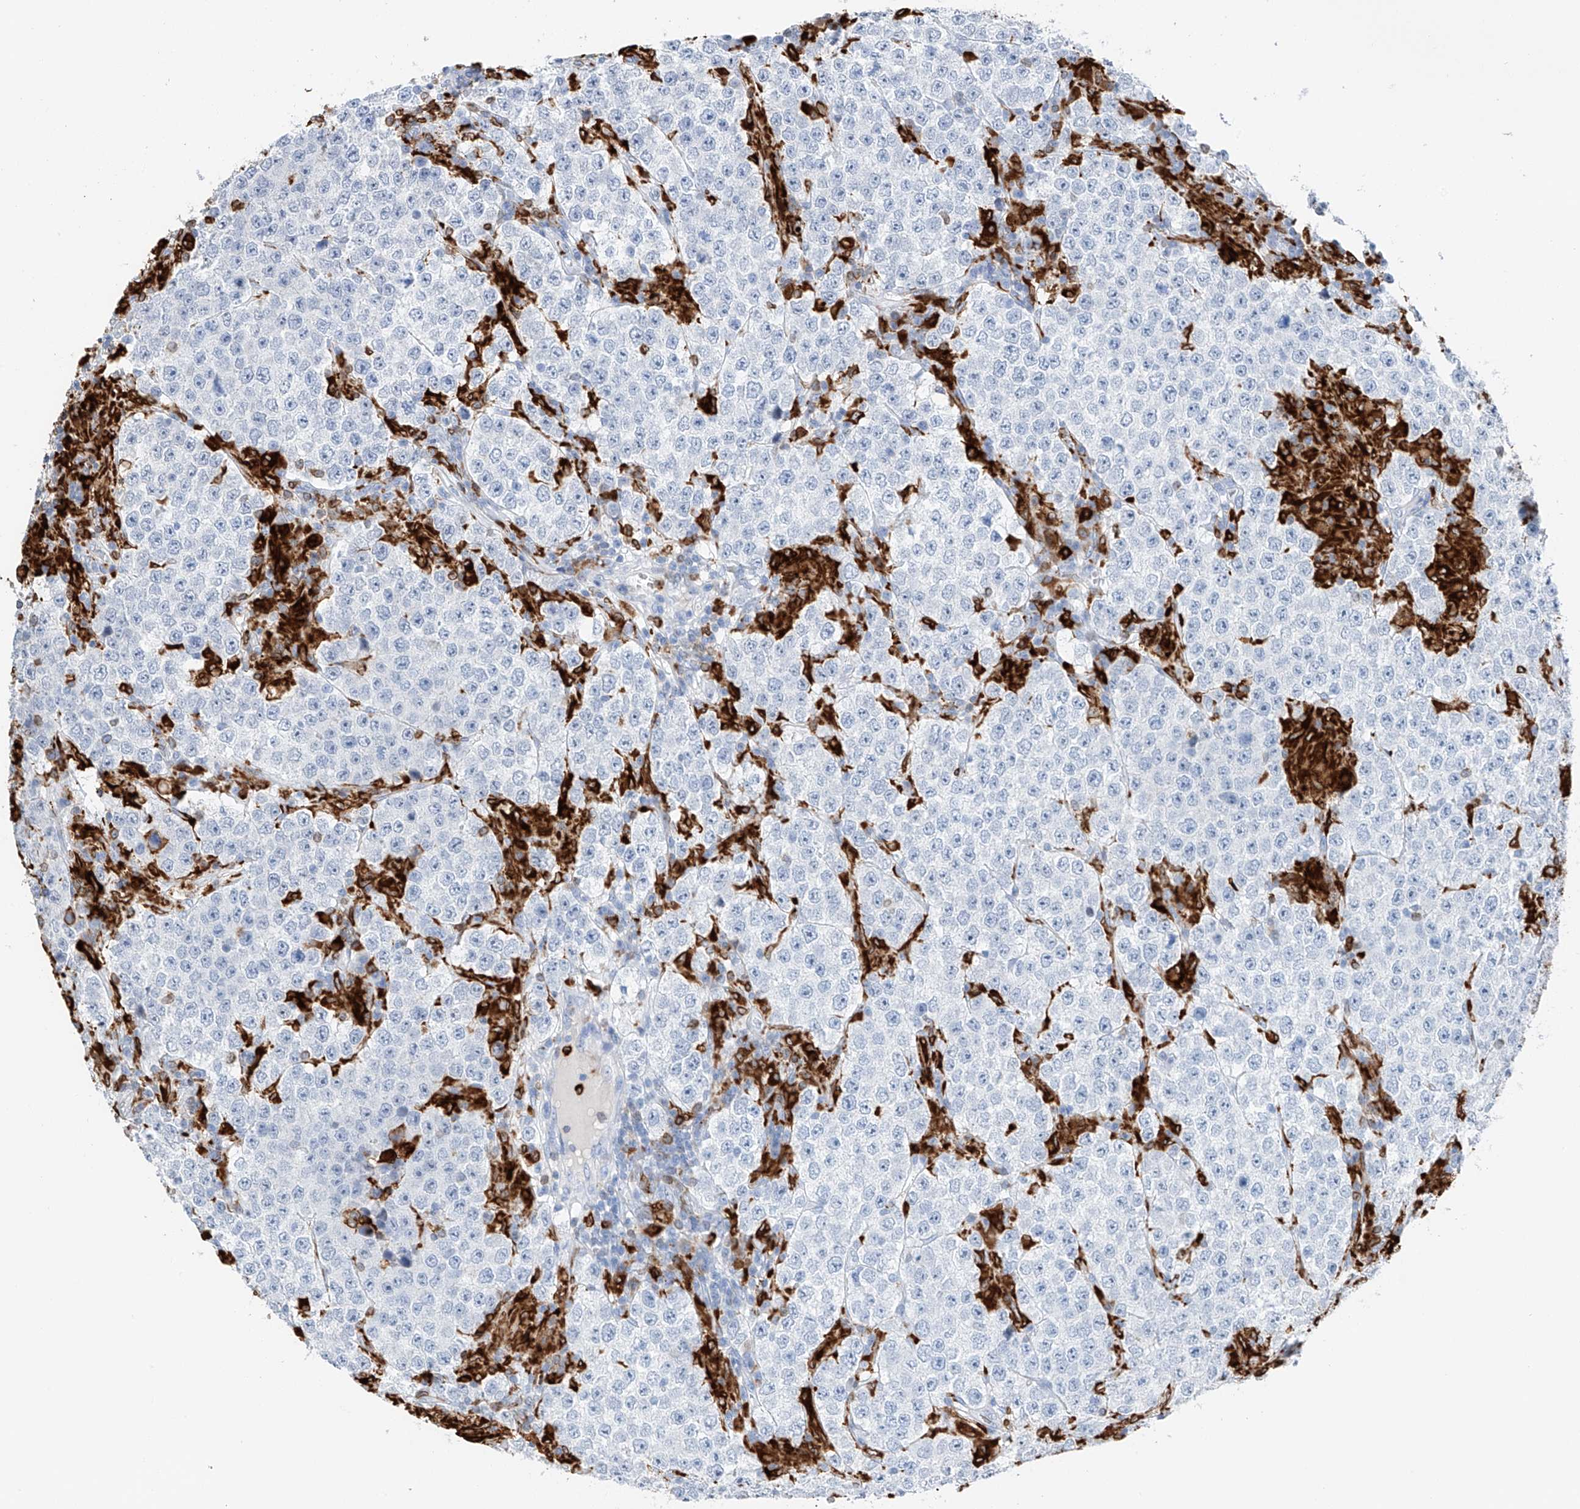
{"staining": {"intensity": "negative", "quantity": "none", "location": "none"}, "tissue": "testis cancer", "cell_type": "Tumor cells", "image_type": "cancer", "snomed": [{"axis": "morphology", "description": "Normal tissue, NOS"}, {"axis": "morphology", "description": "Urothelial carcinoma, High grade"}, {"axis": "morphology", "description": "Seminoma, NOS"}, {"axis": "morphology", "description": "Carcinoma, Embryonal, NOS"}, {"axis": "topography", "description": "Urinary bladder"}, {"axis": "topography", "description": "Testis"}], "caption": "Testis high-grade urothelial carcinoma stained for a protein using IHC demonstrates no positivity tumor cells.", "gene": "TBXAS1", "patient": {"sex": "male", "age": 41}}